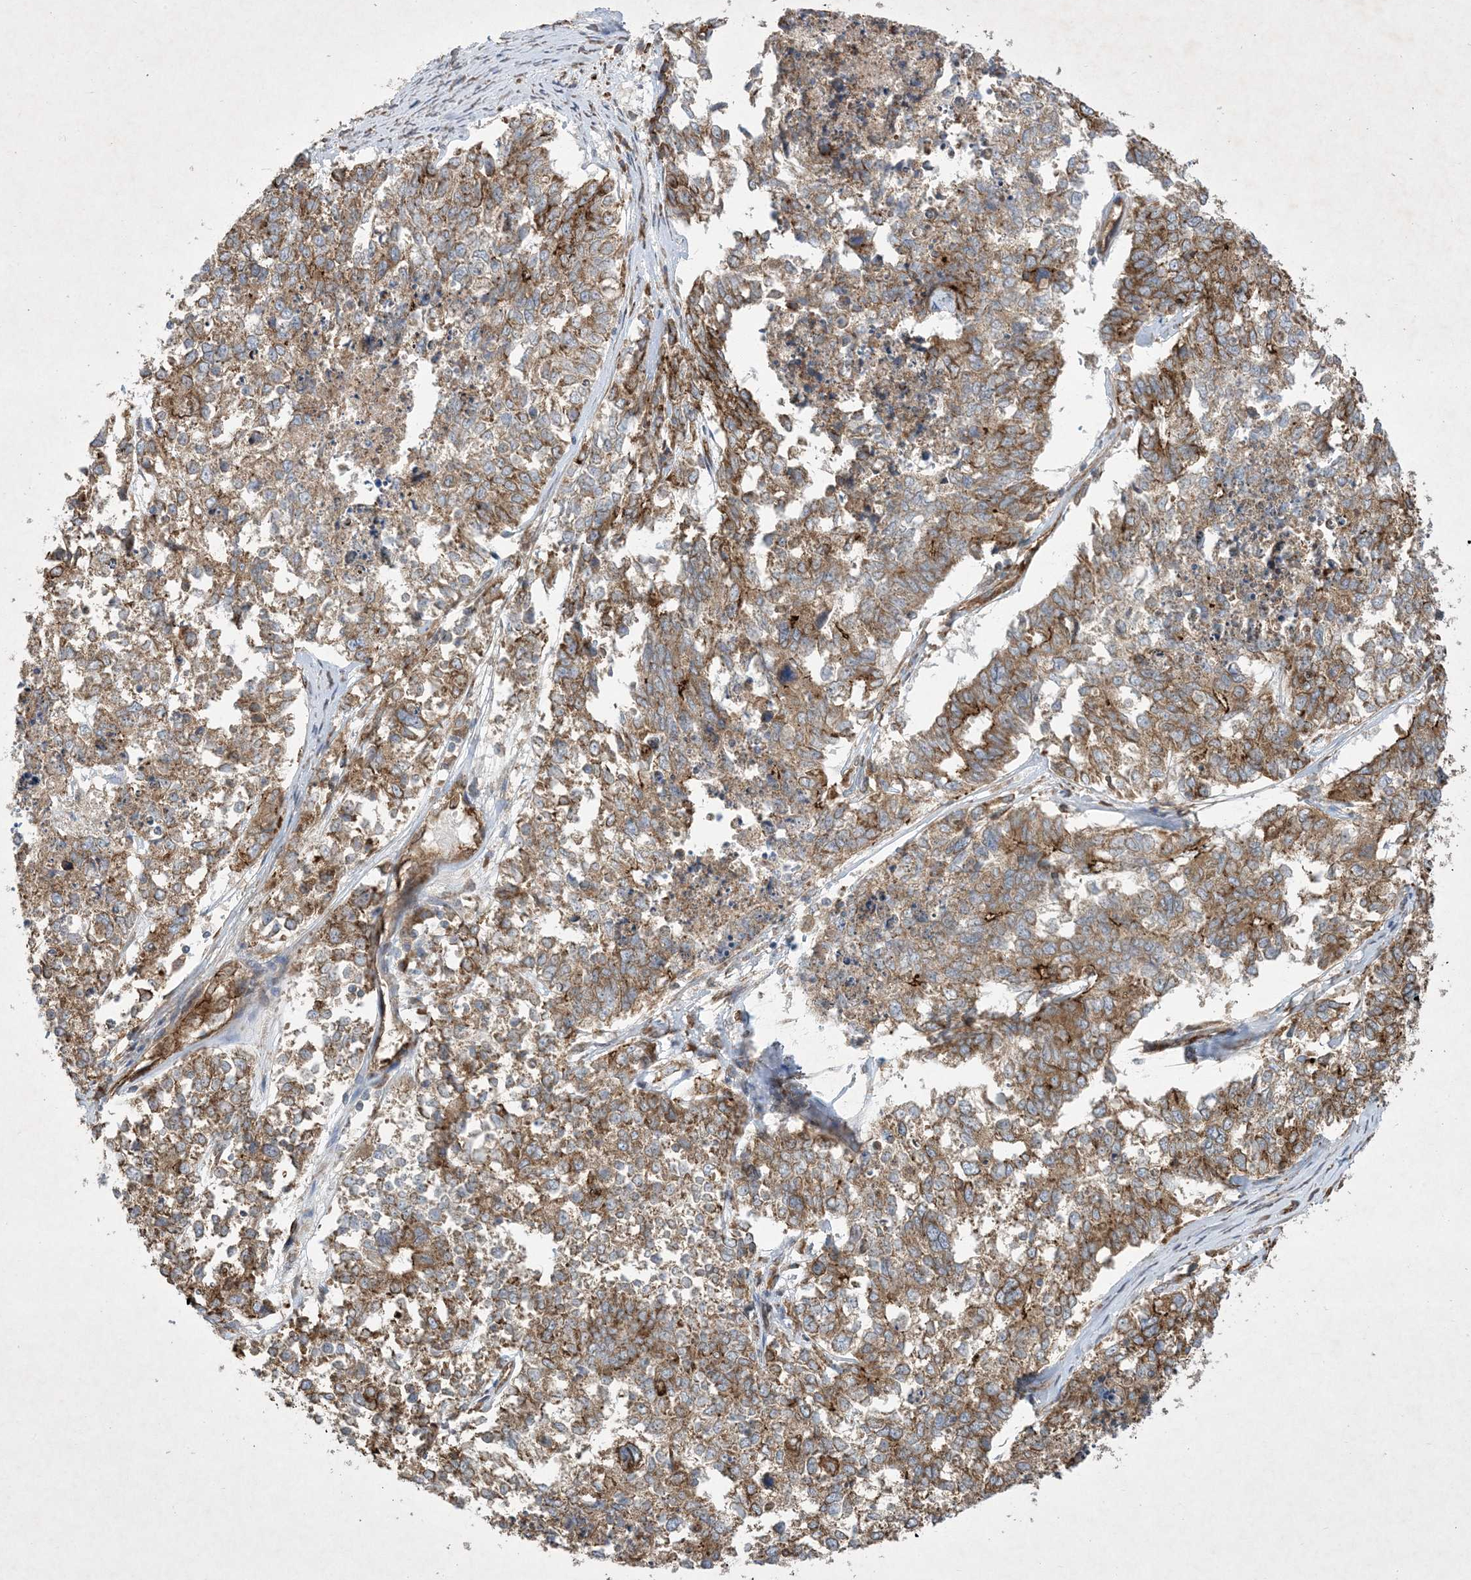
{"staining": {"intensity": "moderate", "quantity": ">75%", "location": "cytoplasmic/membranous"}, "tissue": "cervical cancer", "cell_type": "Tumor cells", "image_type": "cancer", "snomed": [{"axis": "morphology", "description": "Squamous cell carcinoma, NOS"}, {"axis": "topography", "description": "Cervix"}], "caption": "Moderate cytoplasmic/membranous staining is identified in about >75% of tumor cells in cervical squamous cell carcinoma. The protein is stained brown, and the nuclei are stained in blue (DAB (3,3'-diaminobenzidine) IHC with brightfield microscopy, high magnification).", "gene": "OTOP1", "patient": {"sex": "female", "age": 63}}